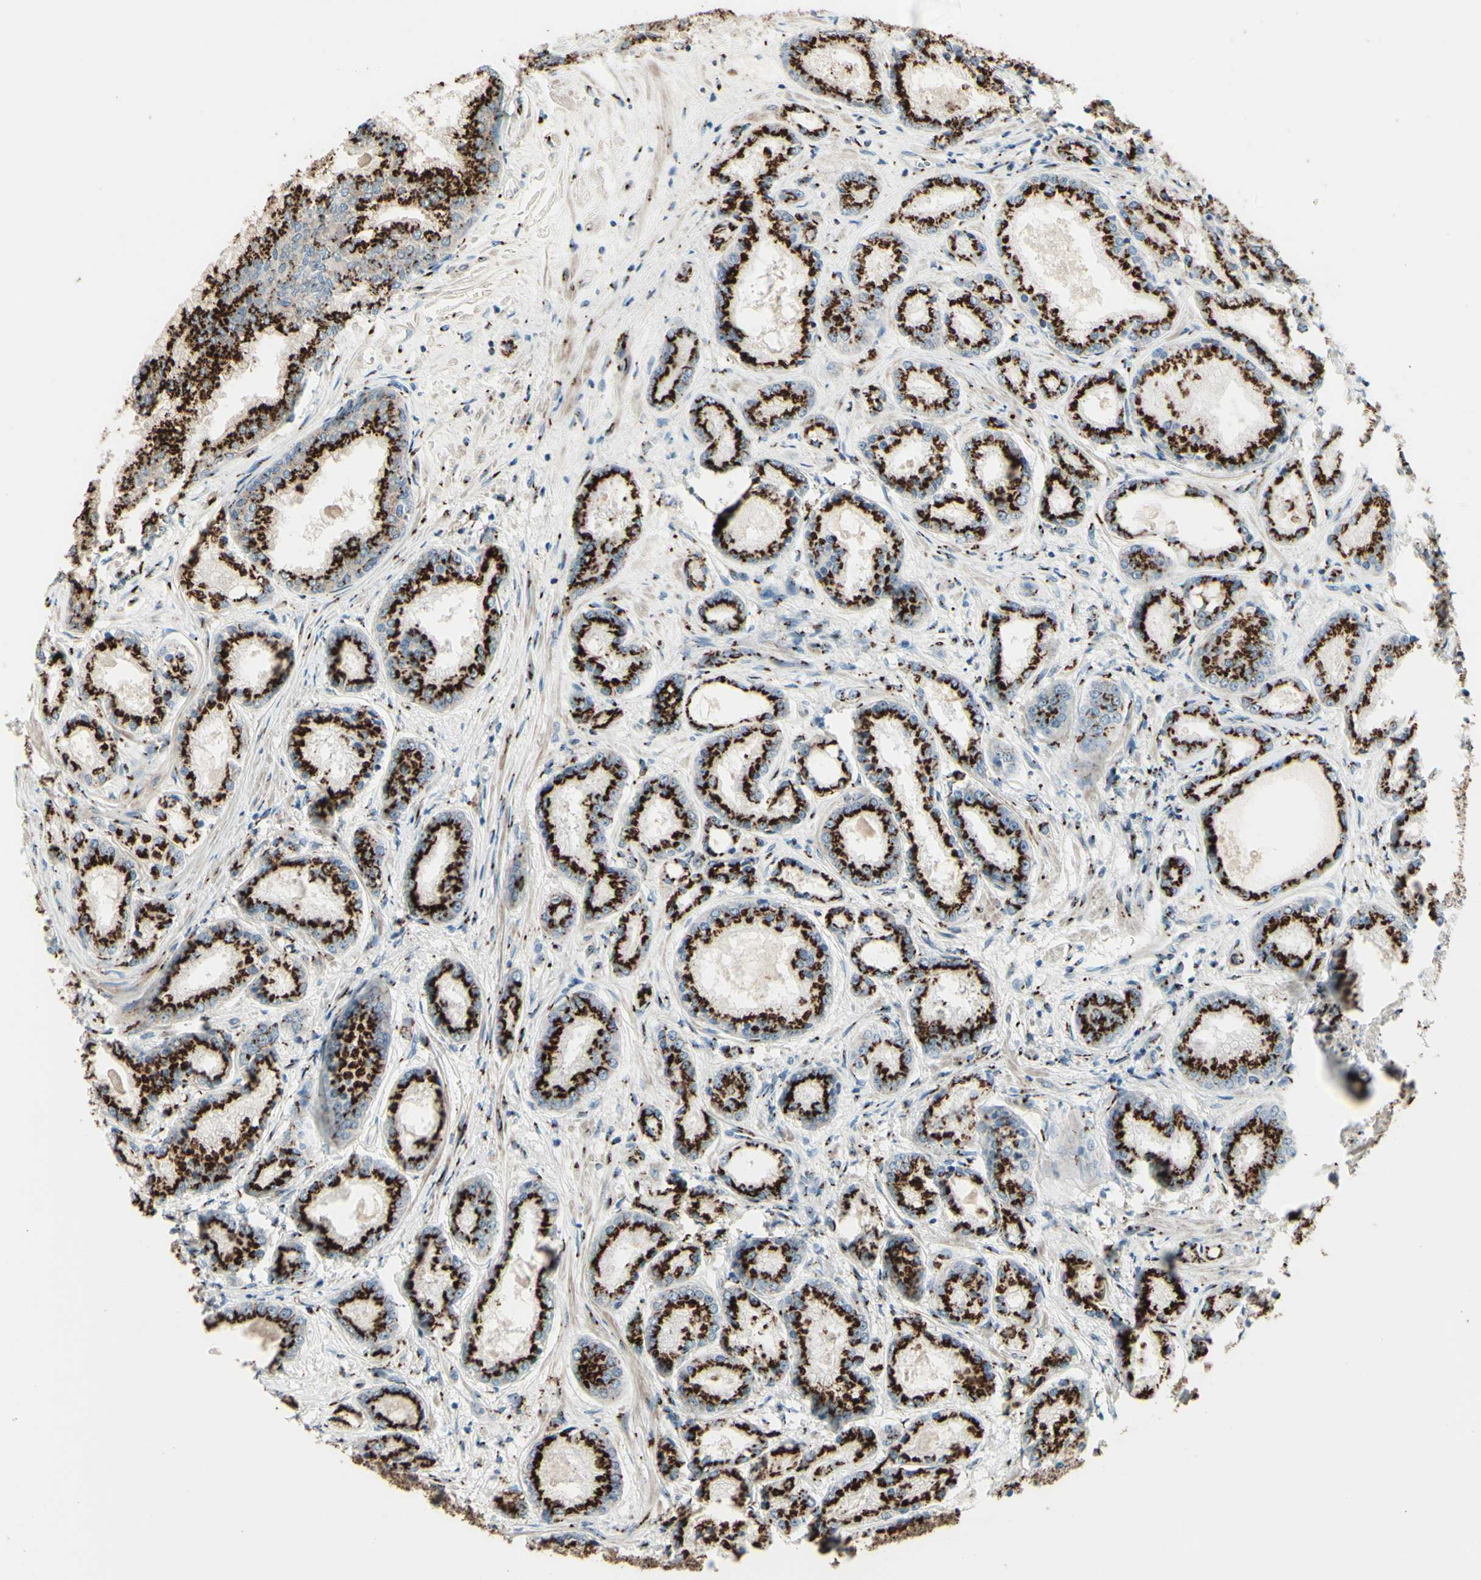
{"staining": {"intensity": "strong", "quantity": ">75%", "location": "cytoplasmic/membranous"}, "tissue": "prostate cancer", "cell_type": "Tumor cells", "image_type": "cancer", "snomed": [{"axis": "morphology", "description": "Adenocarcinoma, High grade"}, {"axis": "topography", "description": "Prostate"}], "caption": "An image of human high-grade adenocarcinoma (prostate) stained for a protein reveals strong cytoplasmic/membranous brown staining in tumor cells.", "gene": "BPNT2", "patient": {"sex": "male", "age": 59}}